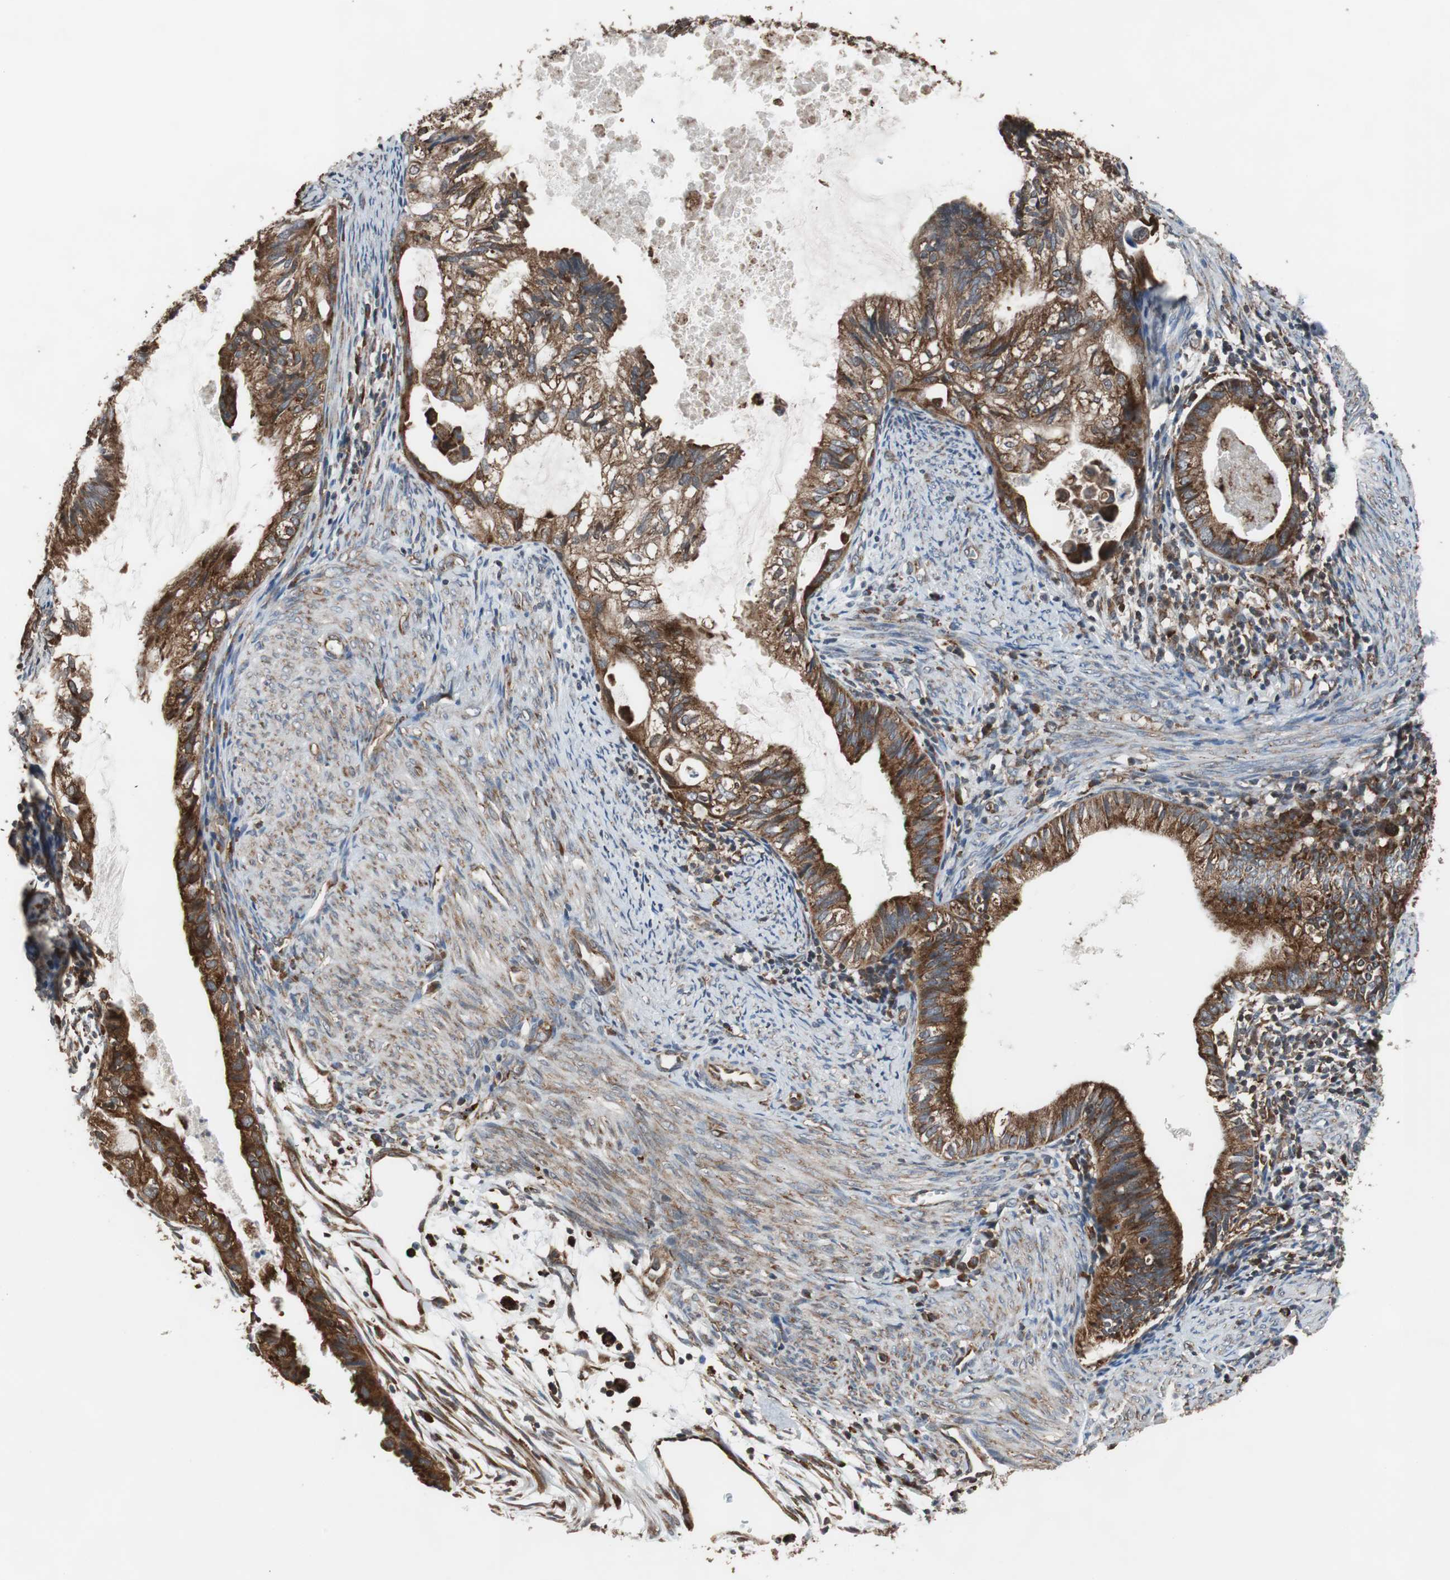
{"staining": {"intensity": "strong", "quantity": ">75%", "location": "cytoplasmic/membranous"}, "tissue": "cervical cancer", "cell_type": "Tumor cells", "image_type": "cancer", "snomed": [{"axis": "morphology", "description": "Normal tissue, NOS"}, {"axis": "morphology", "description": "Adenocarcinoma, NOS"}, {"axis": "topography", "description": "Cervix"}, {"axis": "topography", "description": "Endometrium"}], "caption": "Immunohistochemical staining of human cervical cancer (adenocarcinoma) reveals high levels of strong cytoplasmic/membranous positivity in approximately >75% of tumor cells. (IHC, brightfield microscopy, high magnification).", "gene": "USP10", "patient": {"sex": "female", "age": 86}}